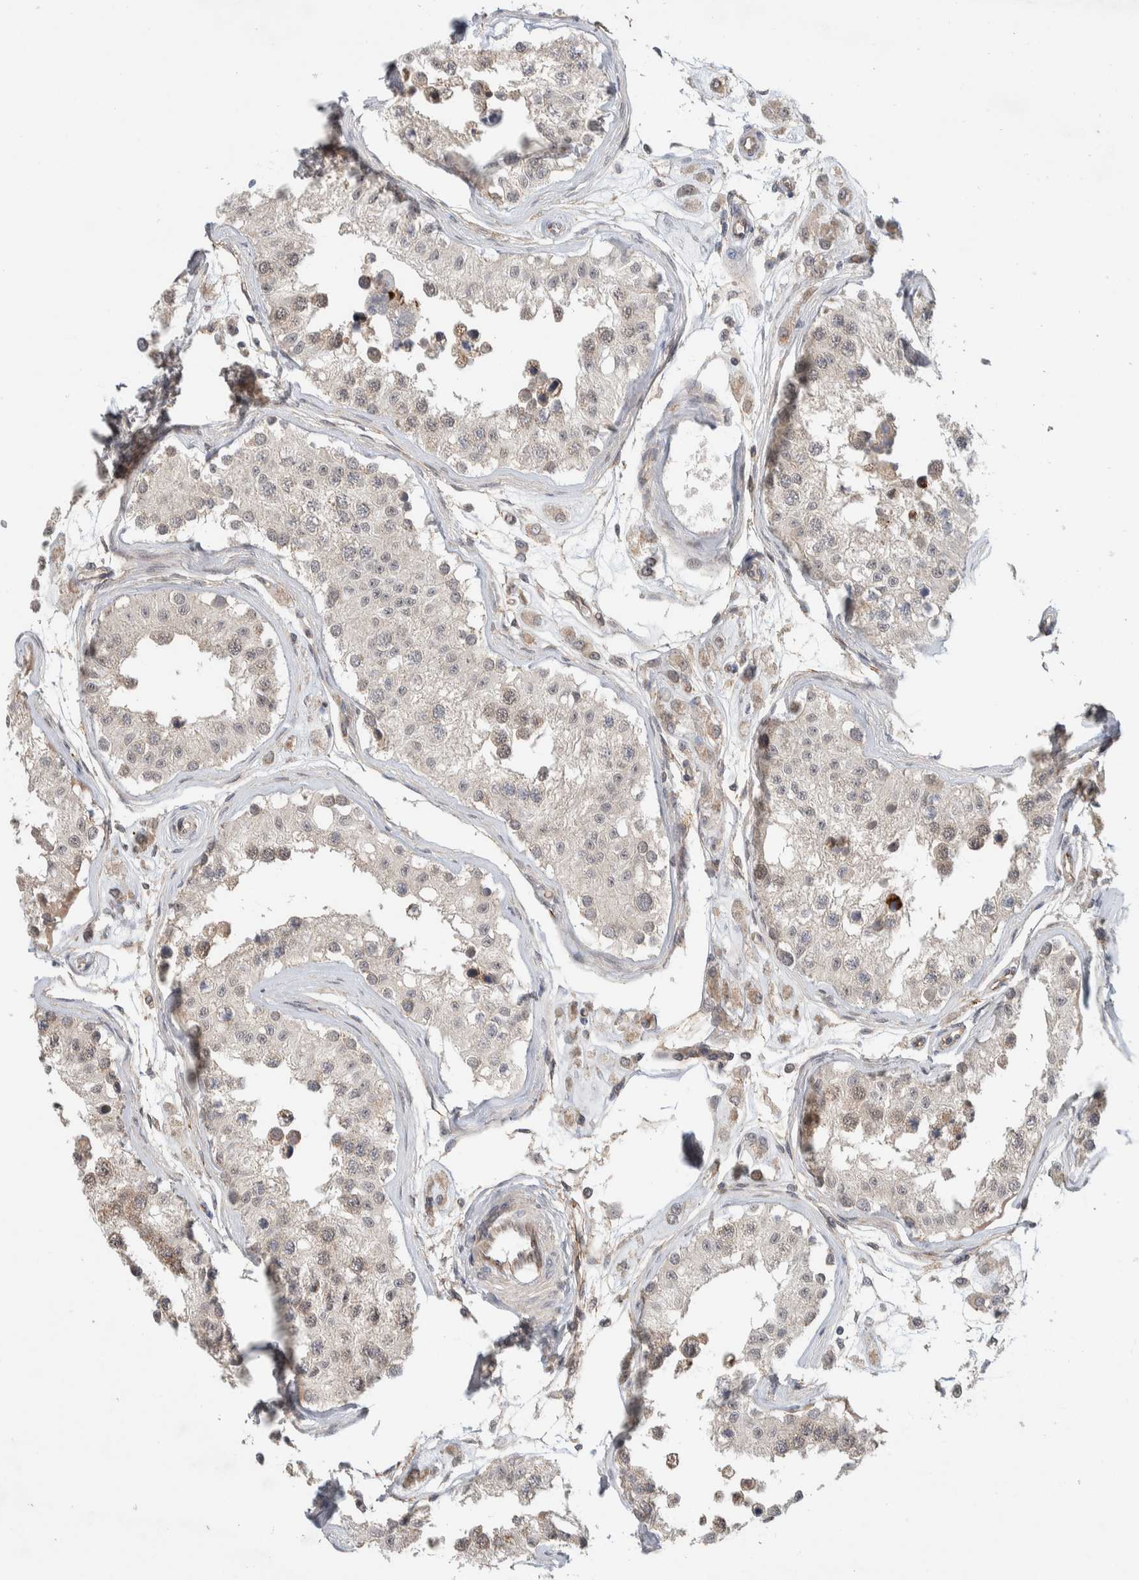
{"staining": {"intensity": "weak", "quantity": "25%-75%", "location": "cytoplasmic/membranous,nuclear"}, "tissue": "testis", "cell_type": "Cells in seminiferous ducts", "image_type": "normal", "snomed": [{"axis": "morphology", "description": "Normal tissue, NOS"}, {"axis": "morphology", "description": "Adenocarcinoma, metastatic, NOS"}, {"axis": "topography", "description": "Testis"}], "caption": "High-power microscopy captured an immunohistochemistry (IHC) image of unremarkable testis, revealing weak cytoplasmic/membranous,nuclear expression in approximately 25%-75% of cells in seminiferous ducts.", "gene": "DEPTOR", "patient": {"sex": "male", "age": 26}}